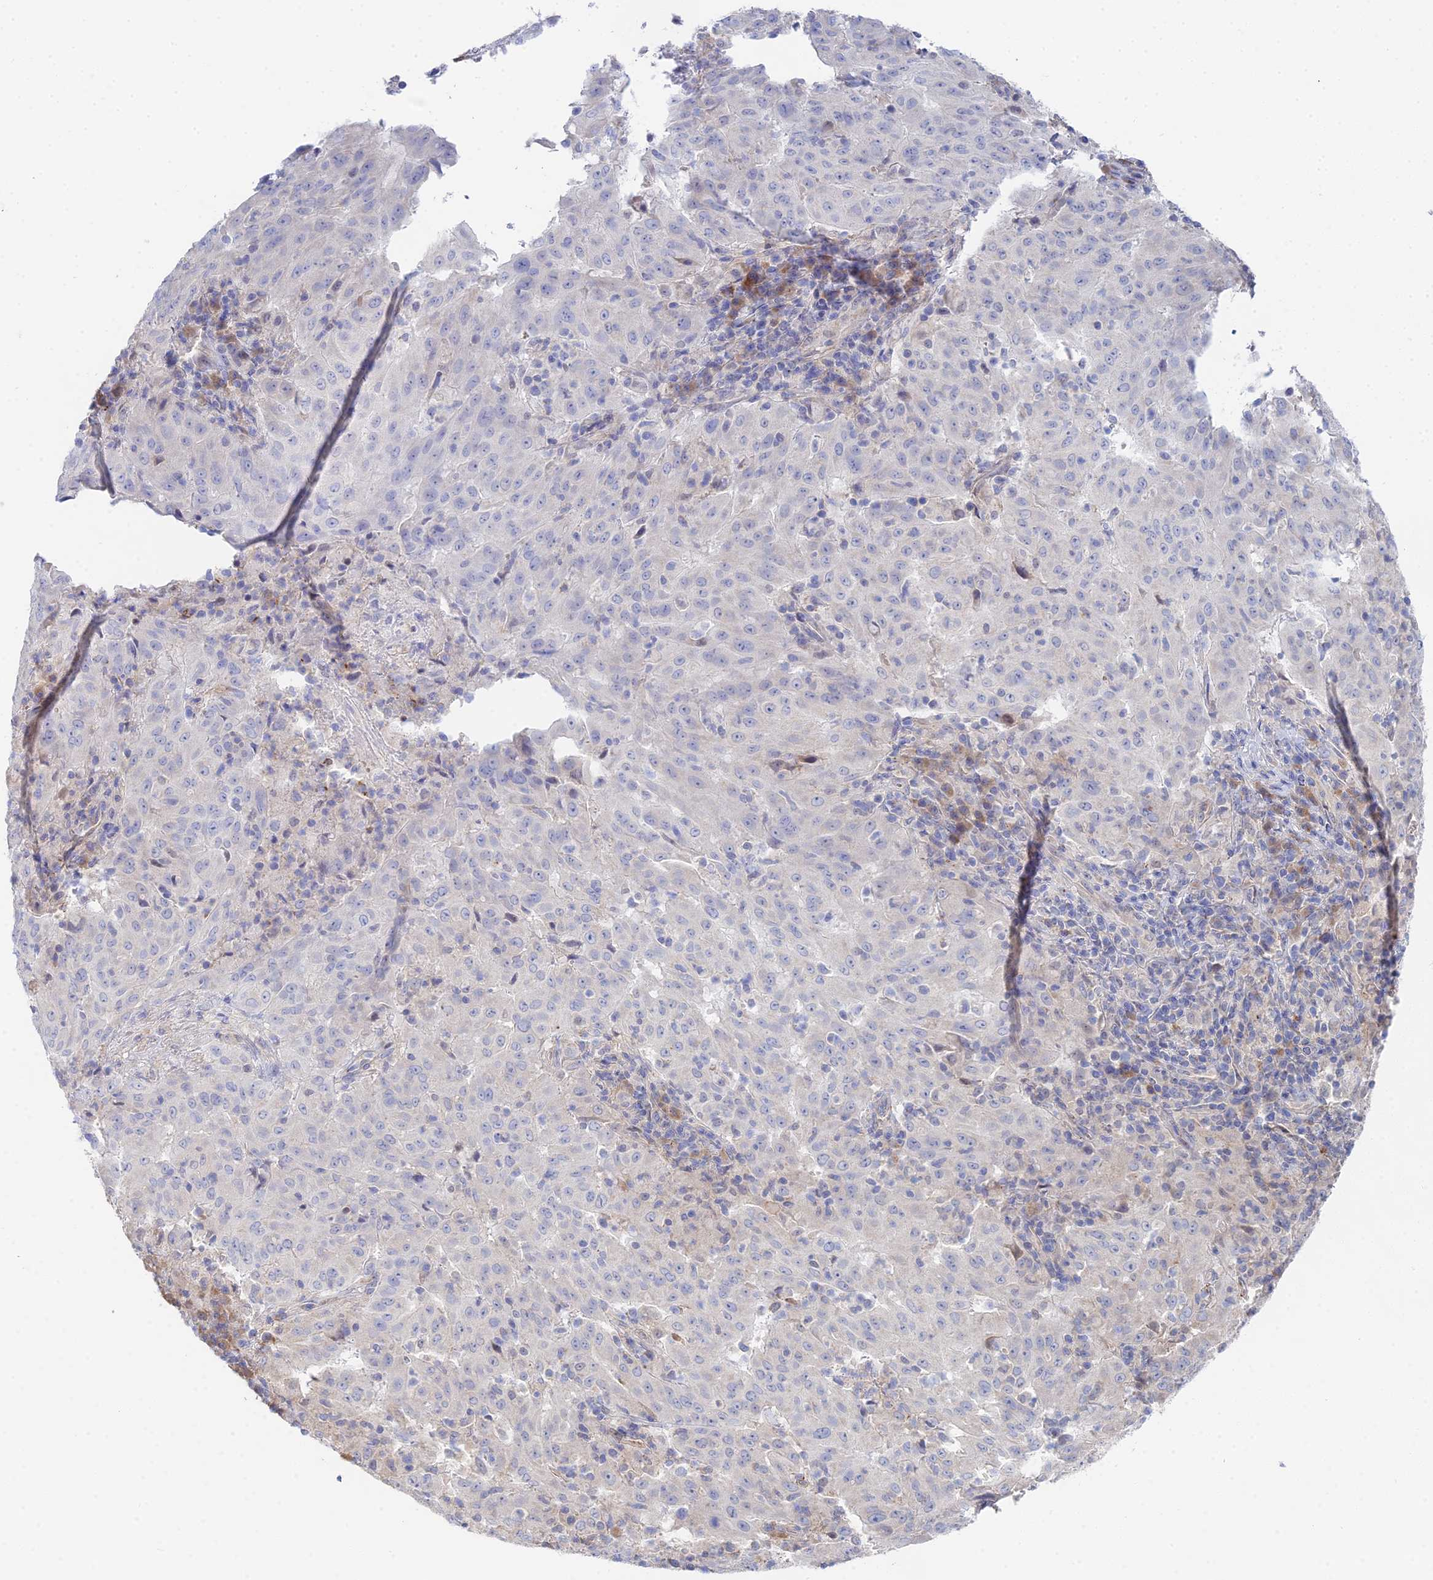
{"staining": {"intensity": "negative", "quantity": "none", "location": "none"}, "tissue": "pancreatic cancer", "cell_type": "Tumor cells", "image_type": "cancer", "snomed": [{"axis": "morphology", "description": "Adenocarcinoma, NOS"}, {"axis": "topography", "description": "Pancreas"}], "caption": "The photomicrograph displays no staining of tumor cells in adenocarcinoma (pancreatic).", "gene": "DNAH14", "patient": {"sex": "male", "age": 63}}